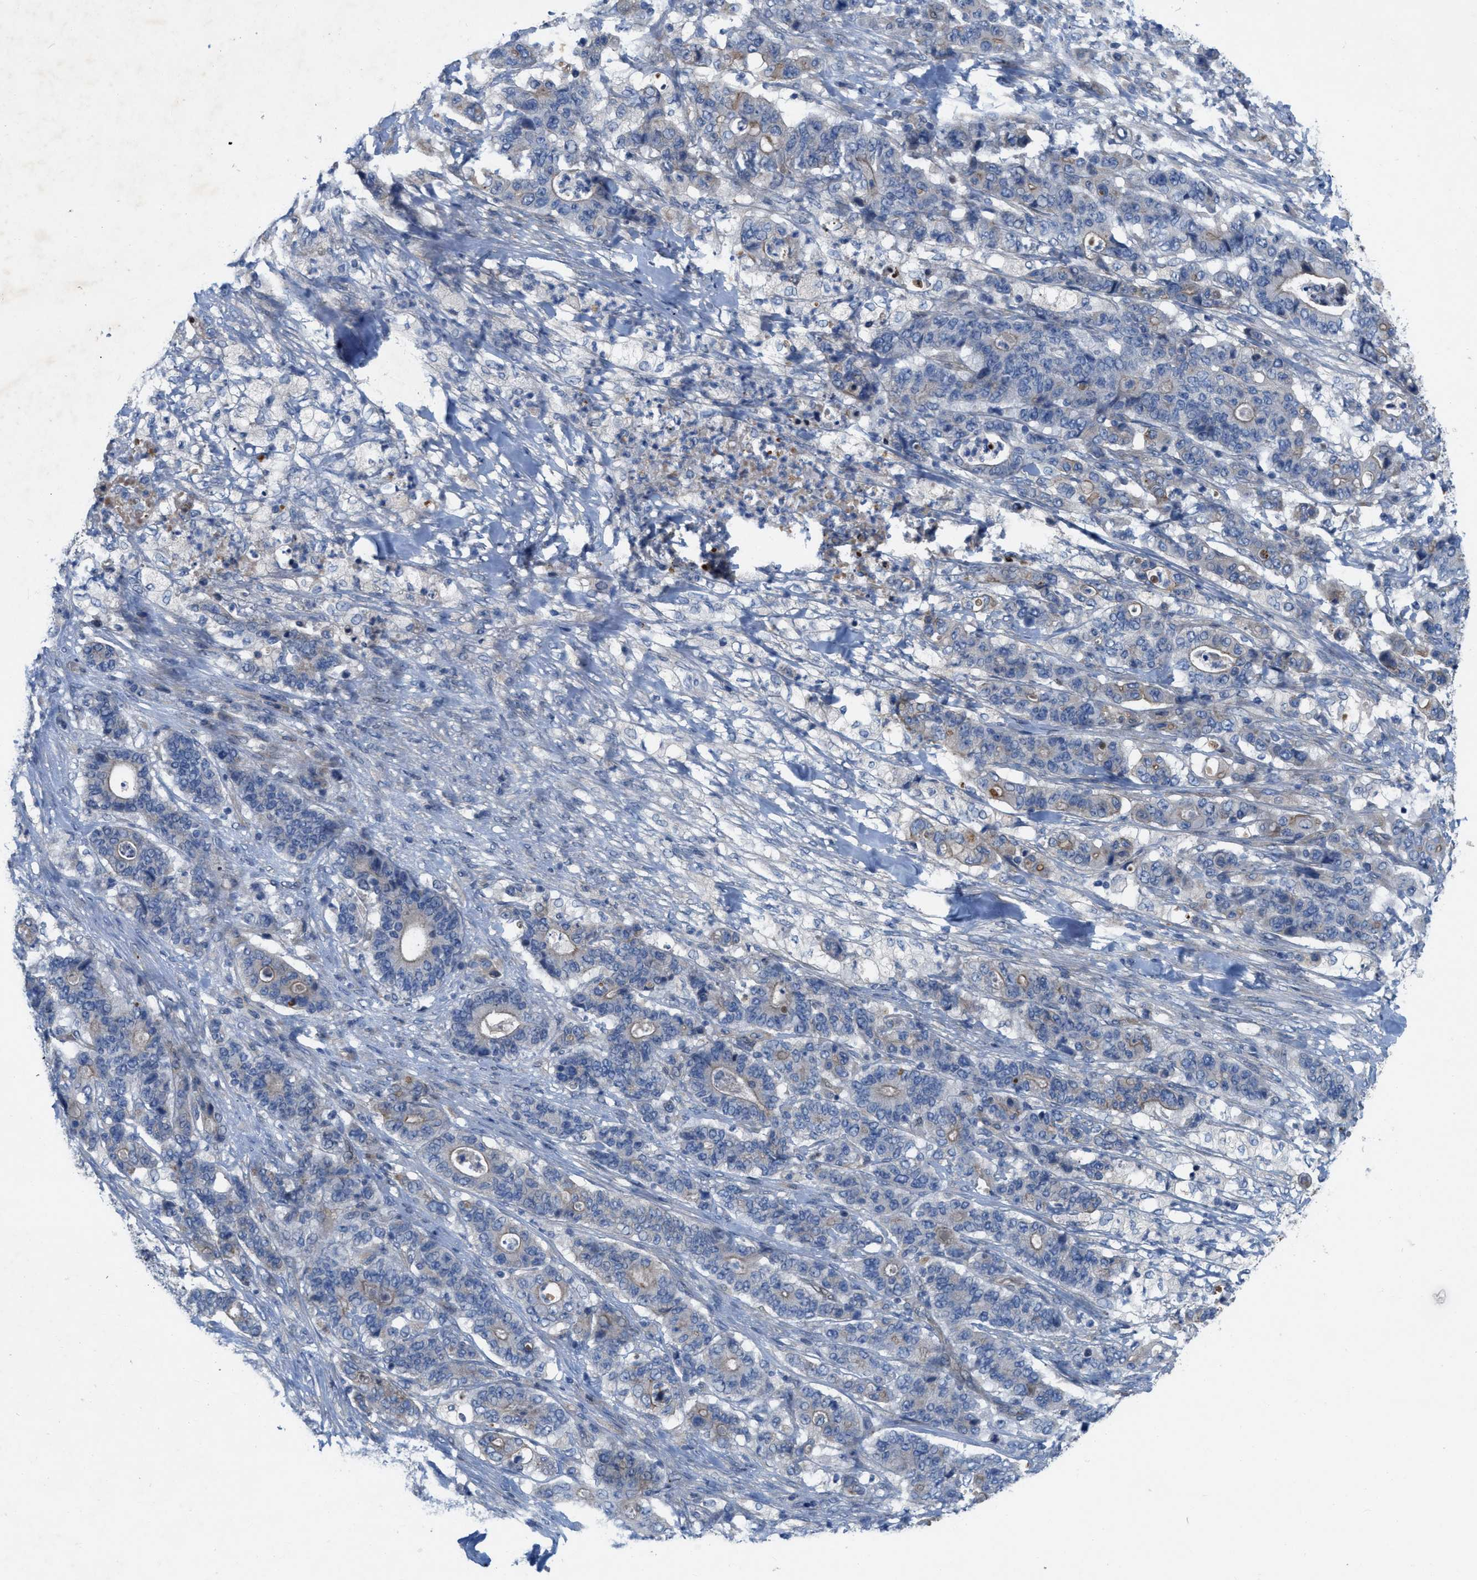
{"staining": {"intensity": "weak", "quantity": "<25%", "location": "cytoplasmic/membranous"}, "tissue": "stomach cancer", "cell_type": "Tumor cells", "image_type": "cancer", "snomed": [{"axis": "morphology", "description": "Adenocarcinoma, NOS"}, {"axis": "topography", "description": "Stomach"}], "caption": "Micrograph shows no significant protein positivity in tumor cells of stomach adenocarcinoma.", "gene": "NDEL1", "patient": {"sex": "female", "age": 73}}